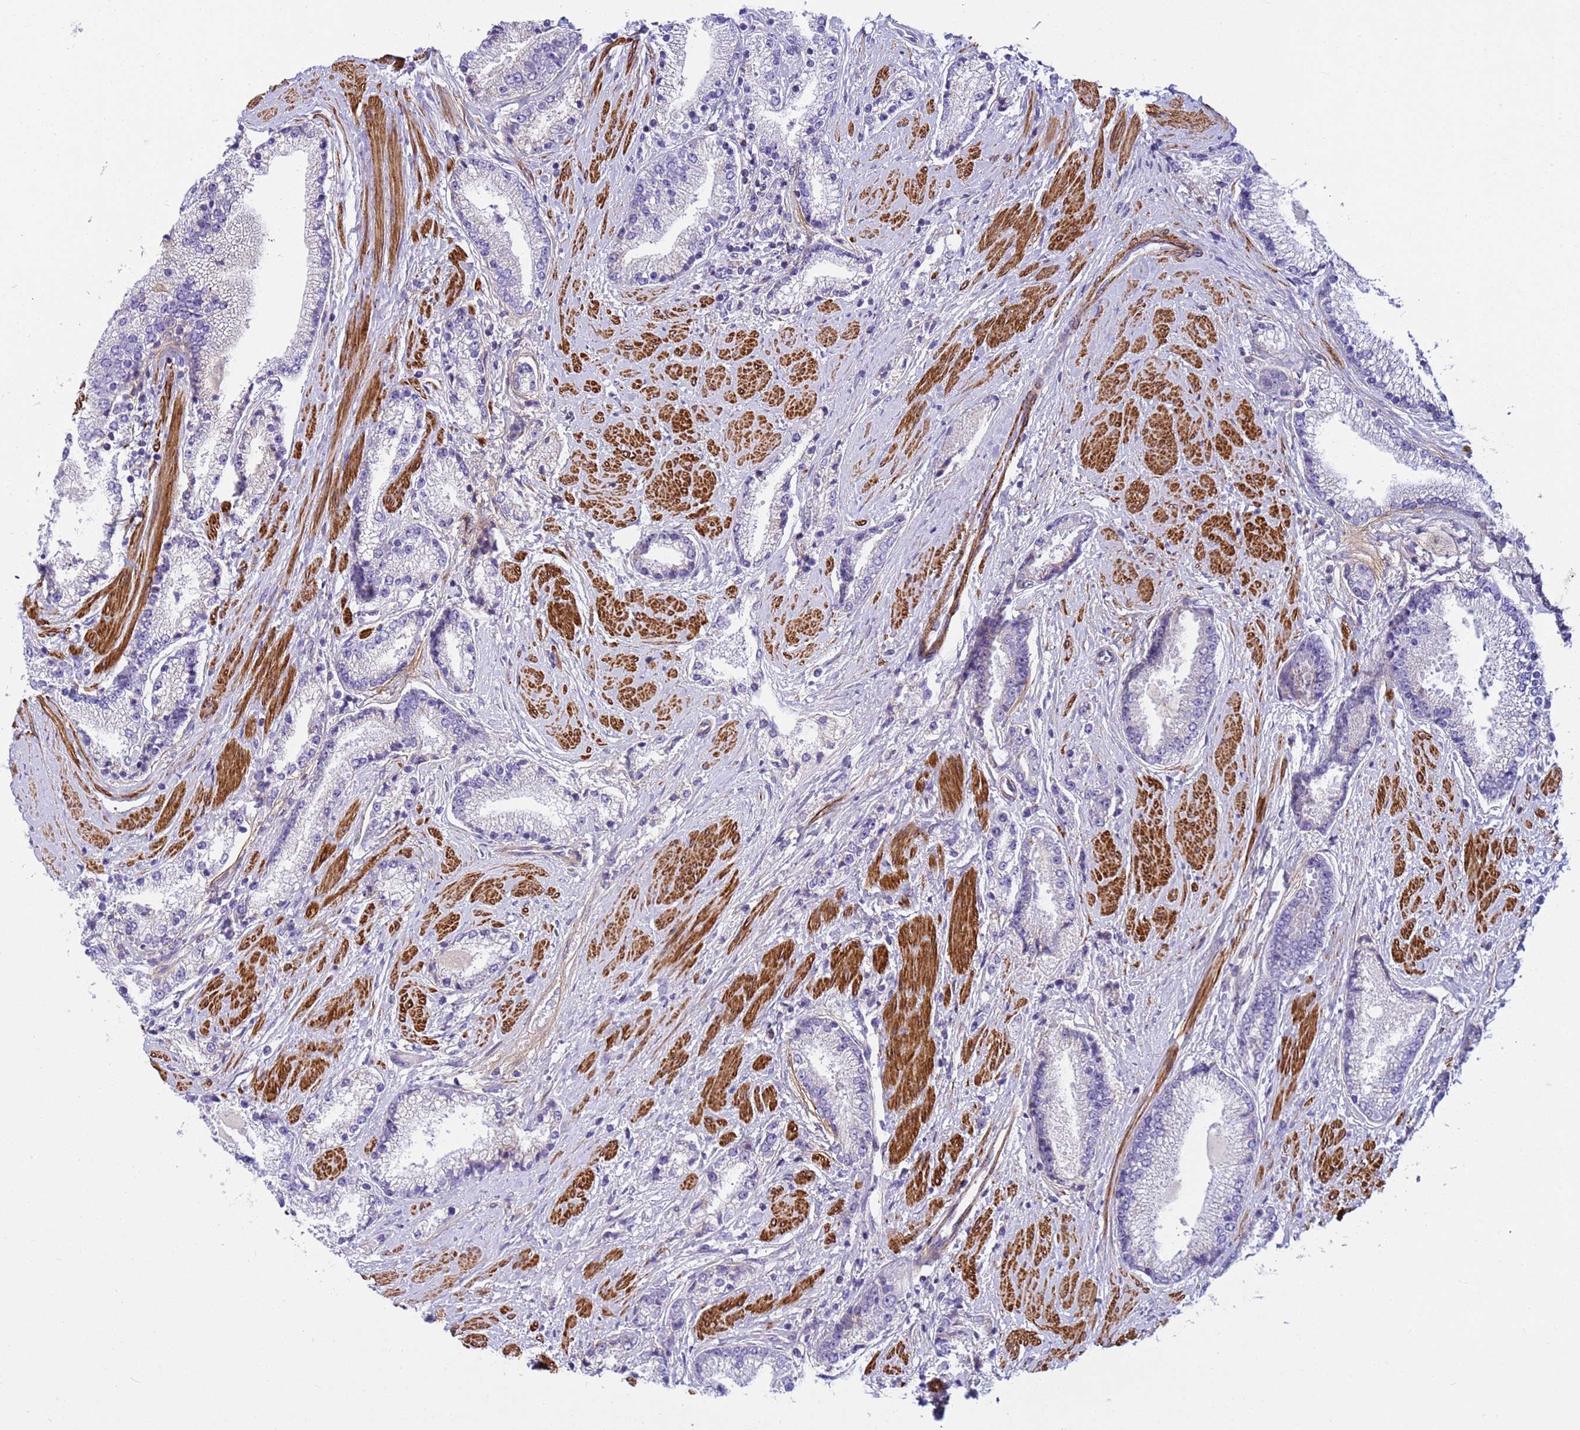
{"staining": {"intensity": "negative", "quantity": "none", "location": "none"}, "tissue": "prostate cancer", "cell_type": "Tumor cells", "image_type": "cancer", "snomed": [{"axis": "morphology", "description": "Adenocarcinoma, High grade"}, {"axis": "topography", "description": "Prostate"}], "caption": "Micrograph shows no significant protein expression in tumor cells of prostate adenocarcinoma (high-grade).", "gene": "P2RX7", "patient": {"sex": "male", "age": 67}}